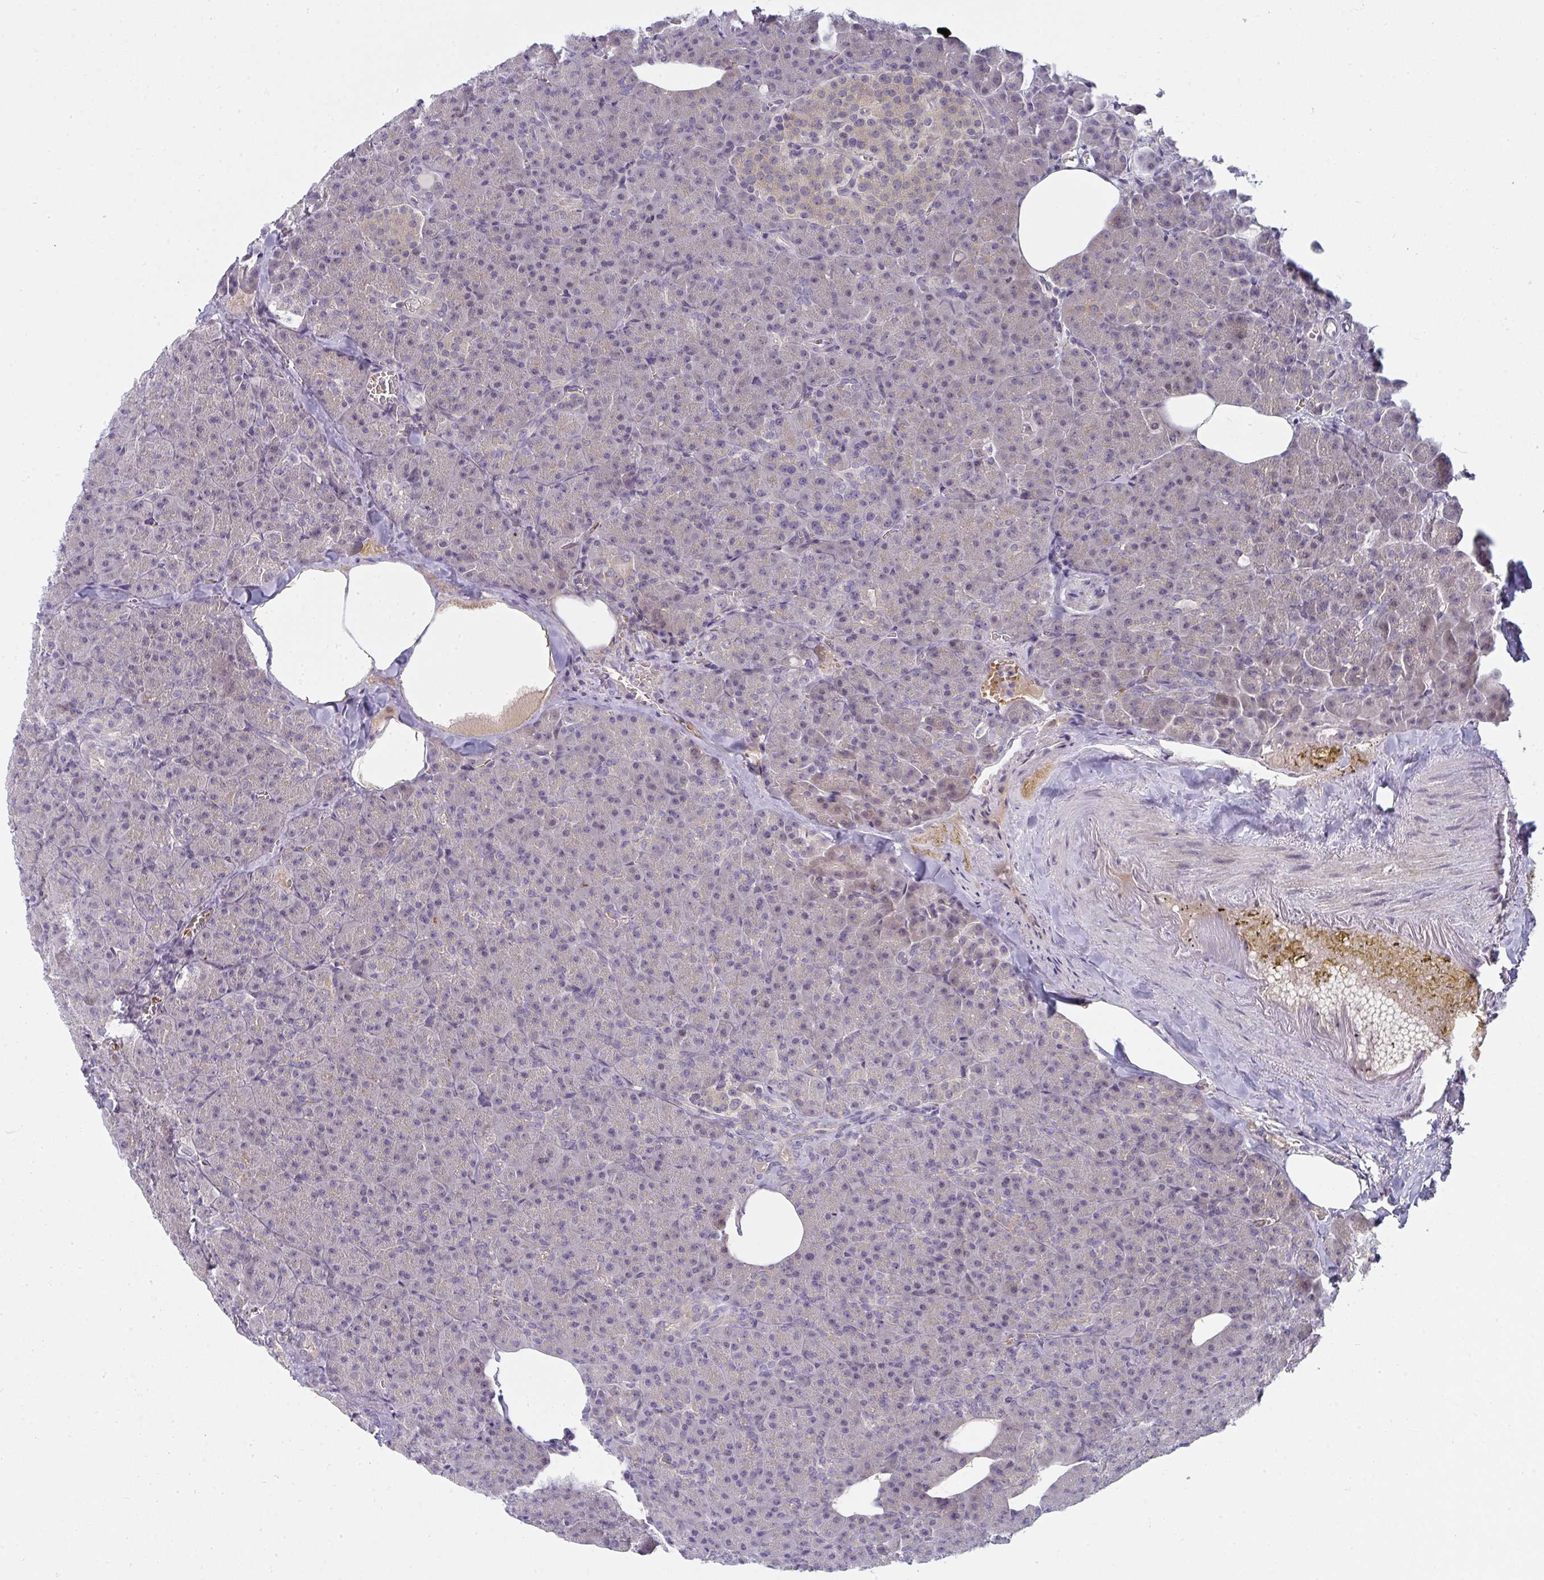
{"staining": {"intensity": "negative", "quantity": "none", "location": "none"}, "tissue": "pancreas", "cell_type": "Exocrine glandular cells", "image_type": "normal", "snomed": [{"axis": "morphology", "description": "Normal tissue, NOS"}, {"axis": "topography", "description": "Pancreas"}], "caption": "This is an immunohistochemistry (IHC) micrograph of unremarkable pancreas. There is no positivity in exocrine glandular cells.", "gene": "SHB", "patient": {"sex": "female", "age": 74}}